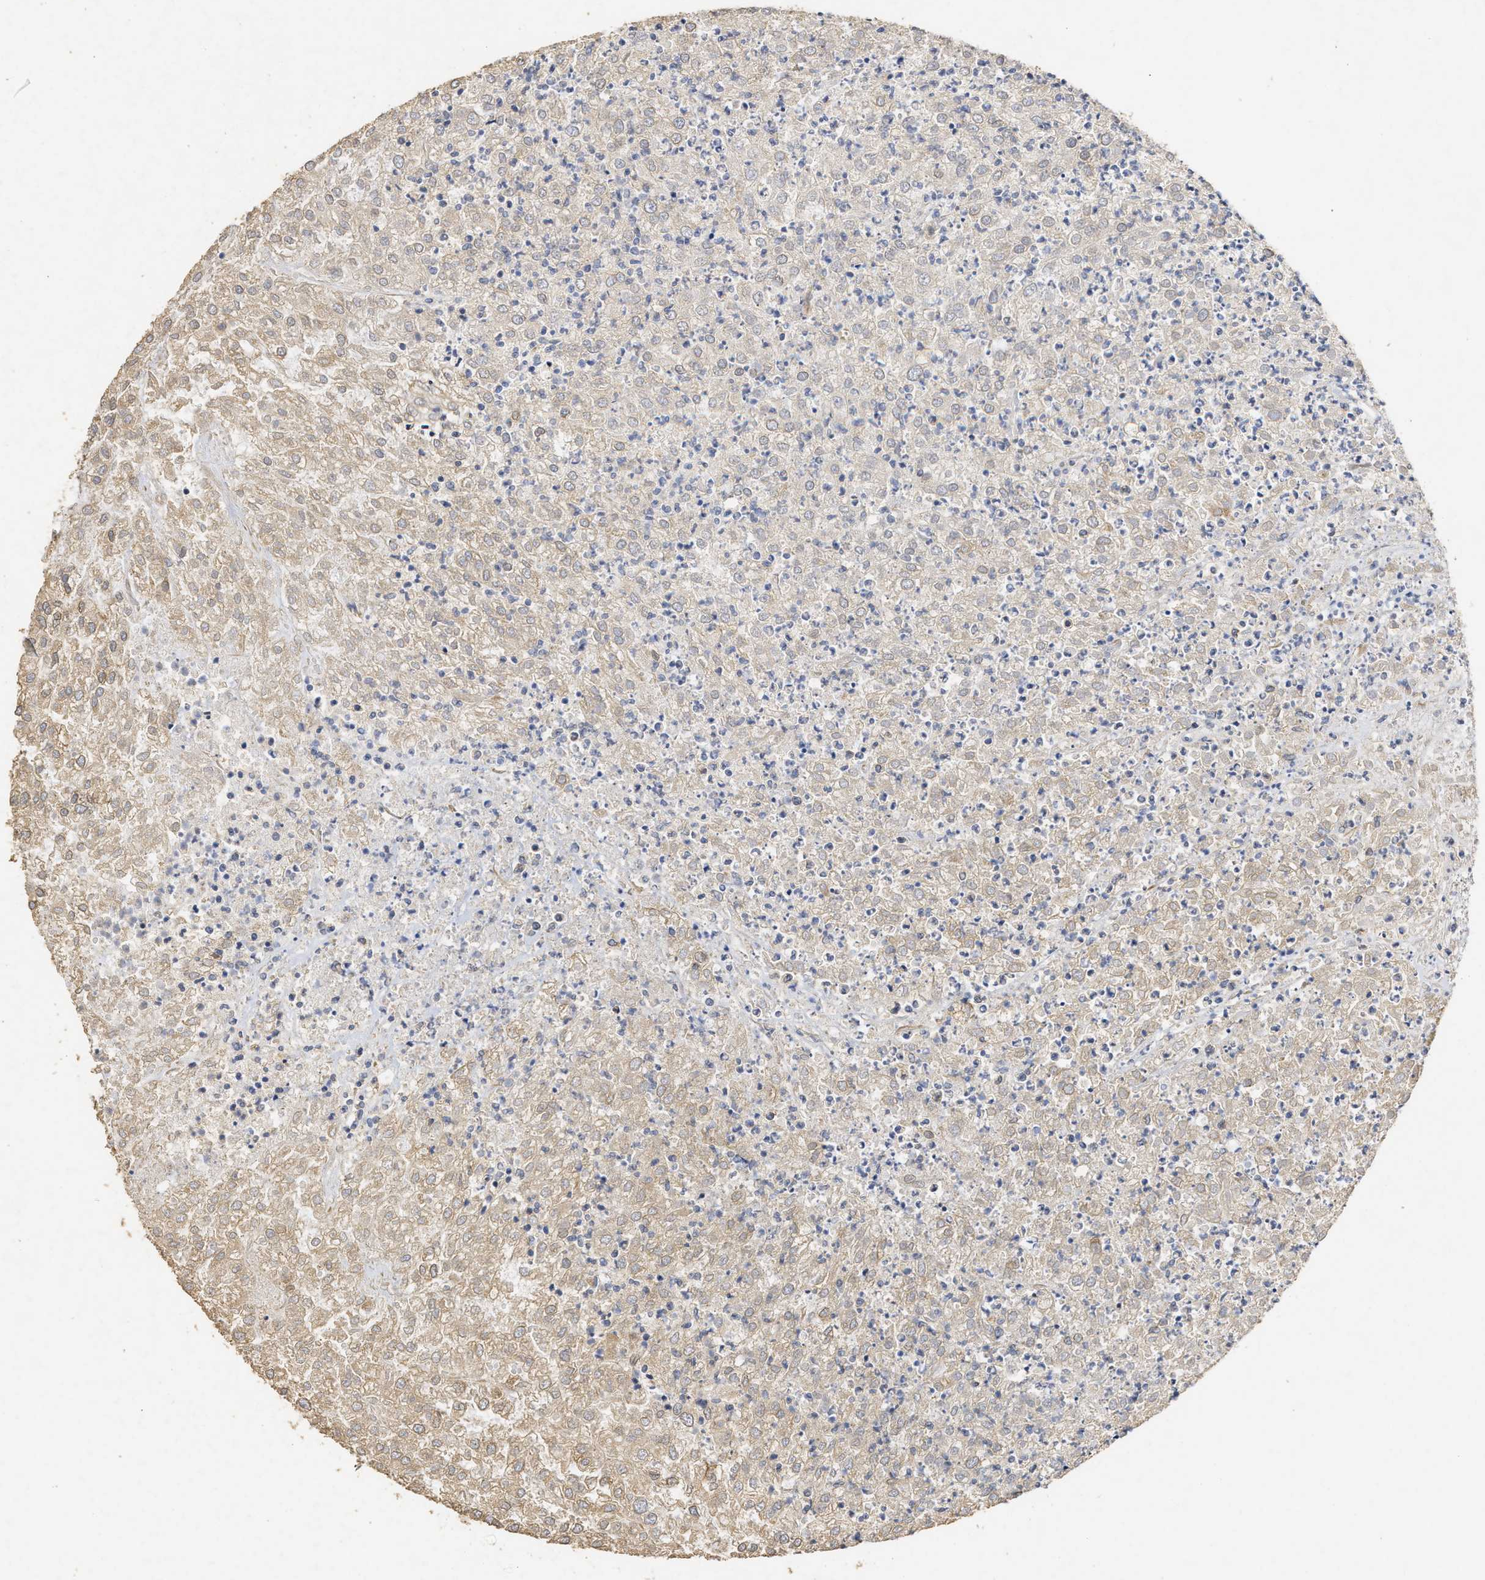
{"staining": {"intensity": "weak", "quantity": "<25%", "location": "cytoplasmic/membranous"}, "tissue": "renal cancer", "cell_type": "Tumor cells", "image_type": "cancer", "snomed": [{"axis": "morphology", "description": "Adenocarcinoma, NOS"}, {"axis": "topography", "description": "Kidney"}], "caption": "High power microscopy micrograph of an IHC image of adenocarcinoma (renal), revealing no significant staining in tumor cells.", "gene": "NAV1", "patient": {"sex": "female", "age": 54}}